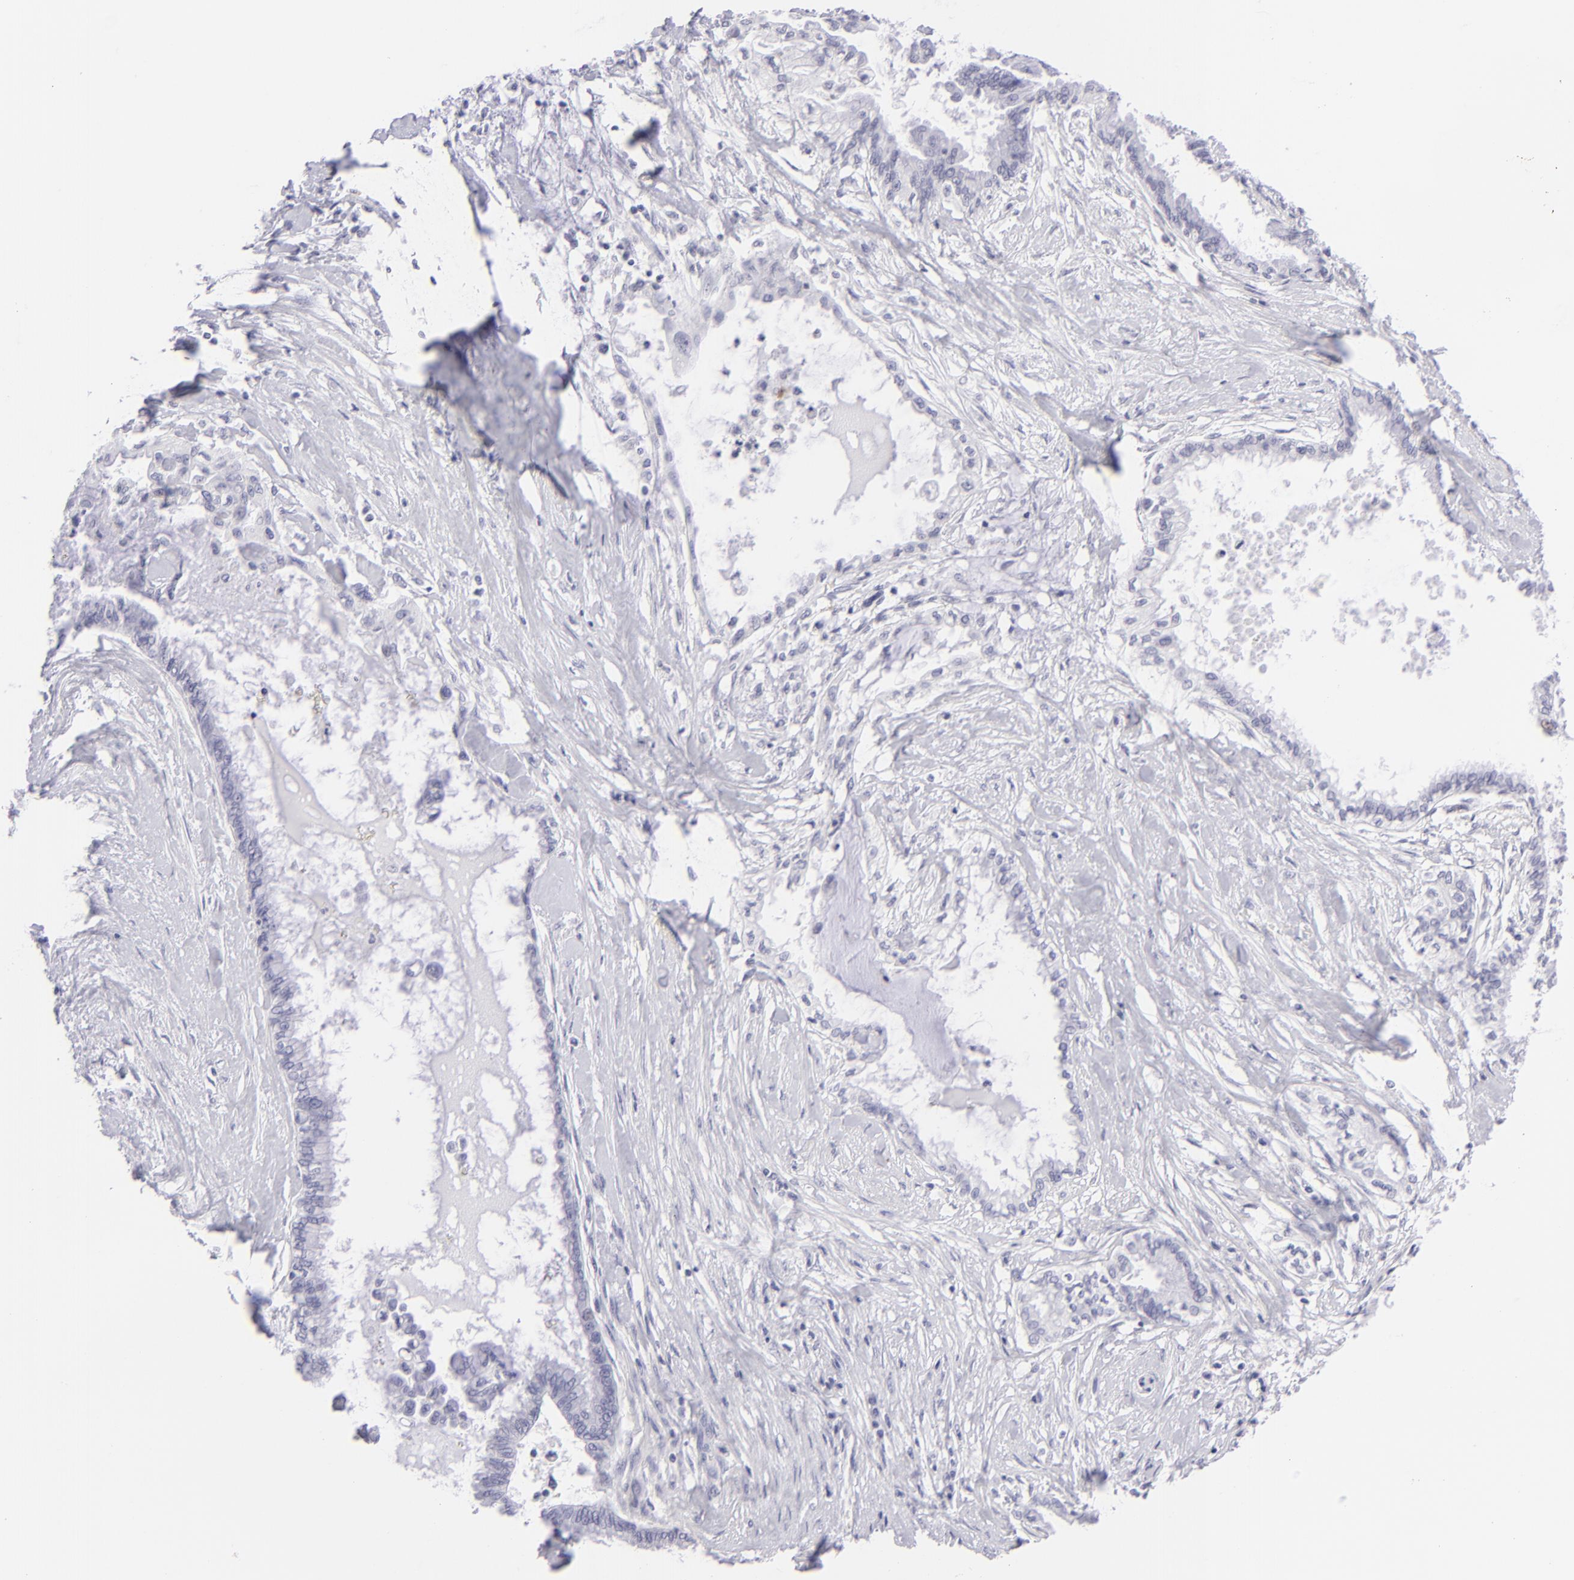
{"staining": {"intensity": "negative", "quantity": "none", "location": "none"}, "tissue": "pancreatic cancer", "cell_type": "Tumor cells", "image_type": "cancer", "snomed": [{"axis": "morphology", "description": "Adenocarcinoma, NOS"}, {"axis": "topography", "description": "Pancreas"}], "caption": "IHC micrograph of pancreatic cancer (adenocarcinoma) stained for a protein (brown), which exhibits no staining in tumor cells.", "gene": "FCER2", "patient": {"sex": "female", "age": 64}}